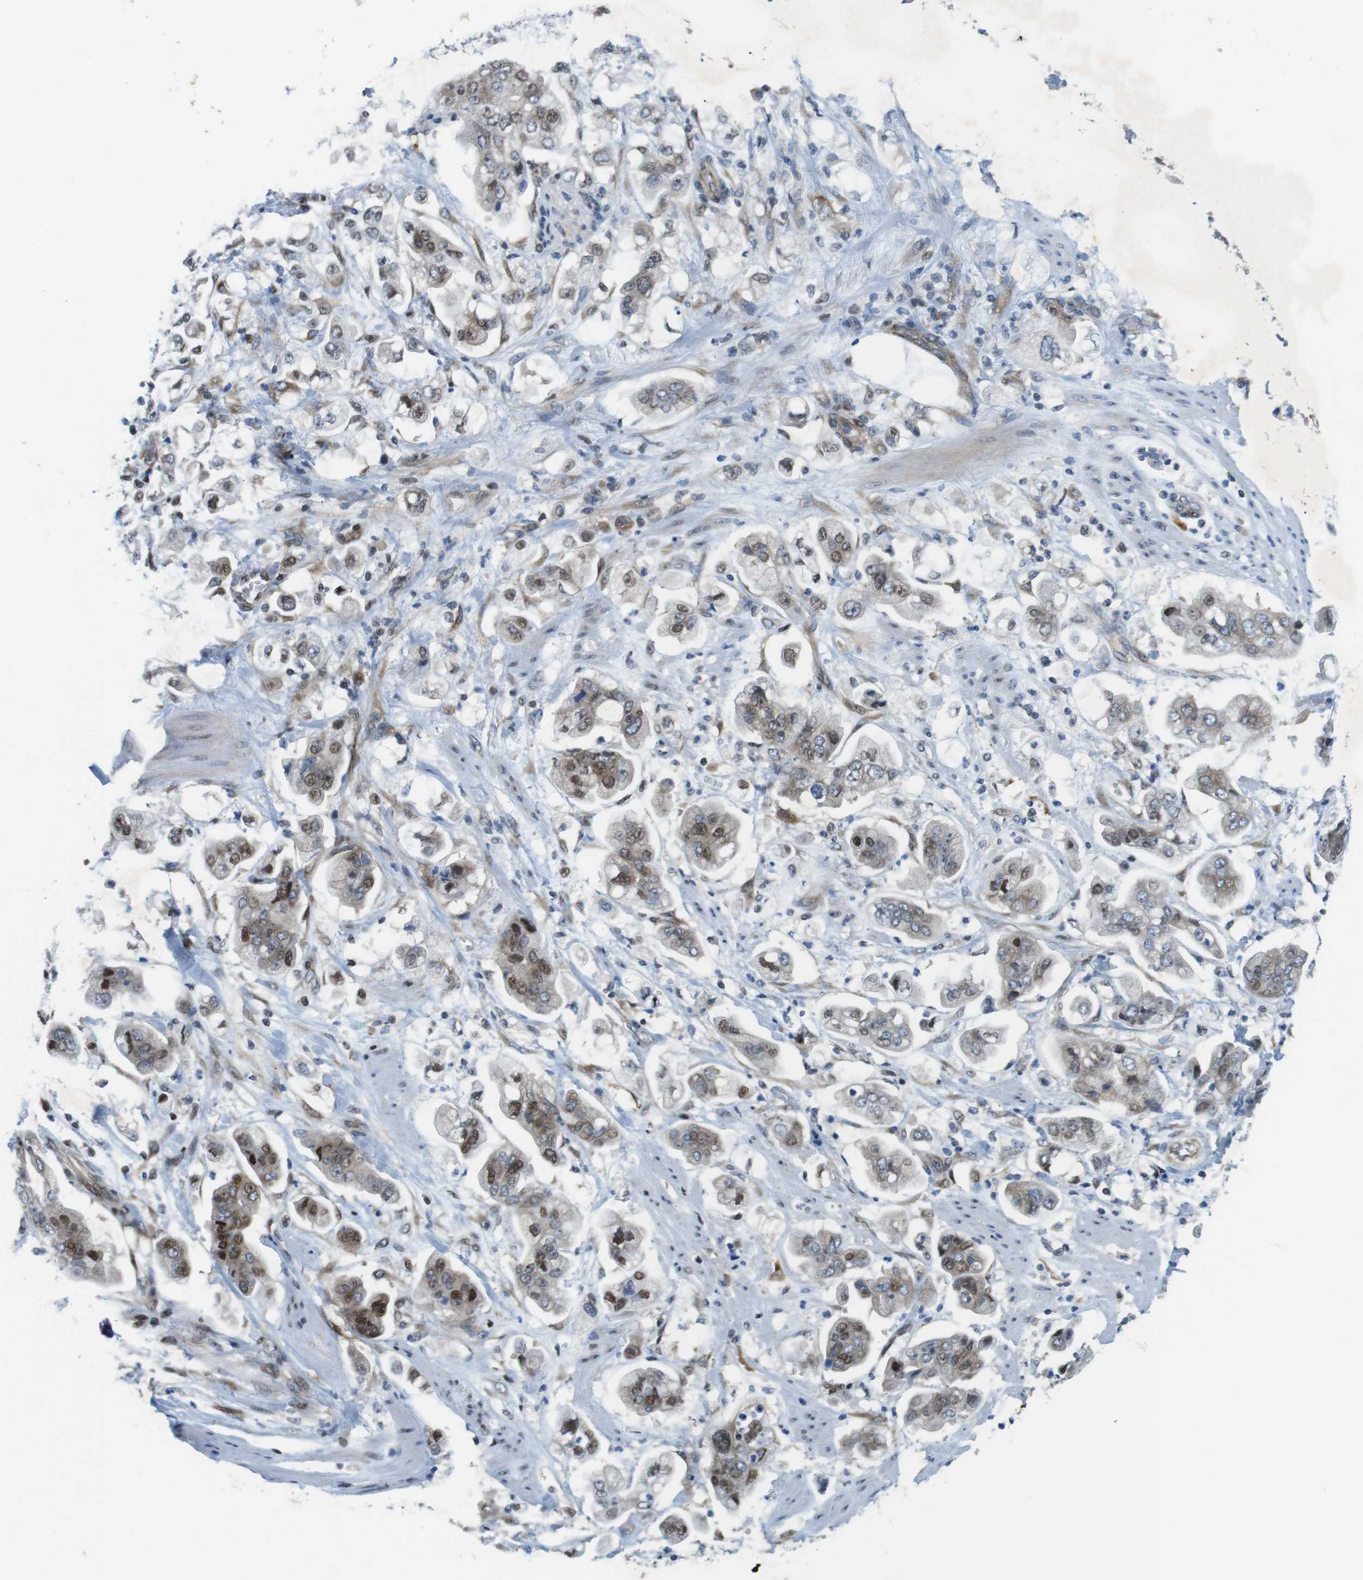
{"staining": {"intensity": "weak", "quantity": "25%-75%", "location": "nuclear"}, "tissue": "stomach cancer", "cell_type": "Tumor cells", "image_type": "cancer", "snomed": [{"axis": "morphology", "description": "Adenocarcinoma, NOS"}, {"axis": "topography", "description": "Stomach"}], "caption": "Stomach adenocarcinoma tissue reveals weak nuclear positivity in about 25%-75% of tumor cells, visualized by immunohistochemistry. (DAB (3,3'-diaminobenzidine) = brown stain, brightfield microscopy at high magnification).", "gene": "DCLK1", "patient": {"sex": "male", "age": 62}}